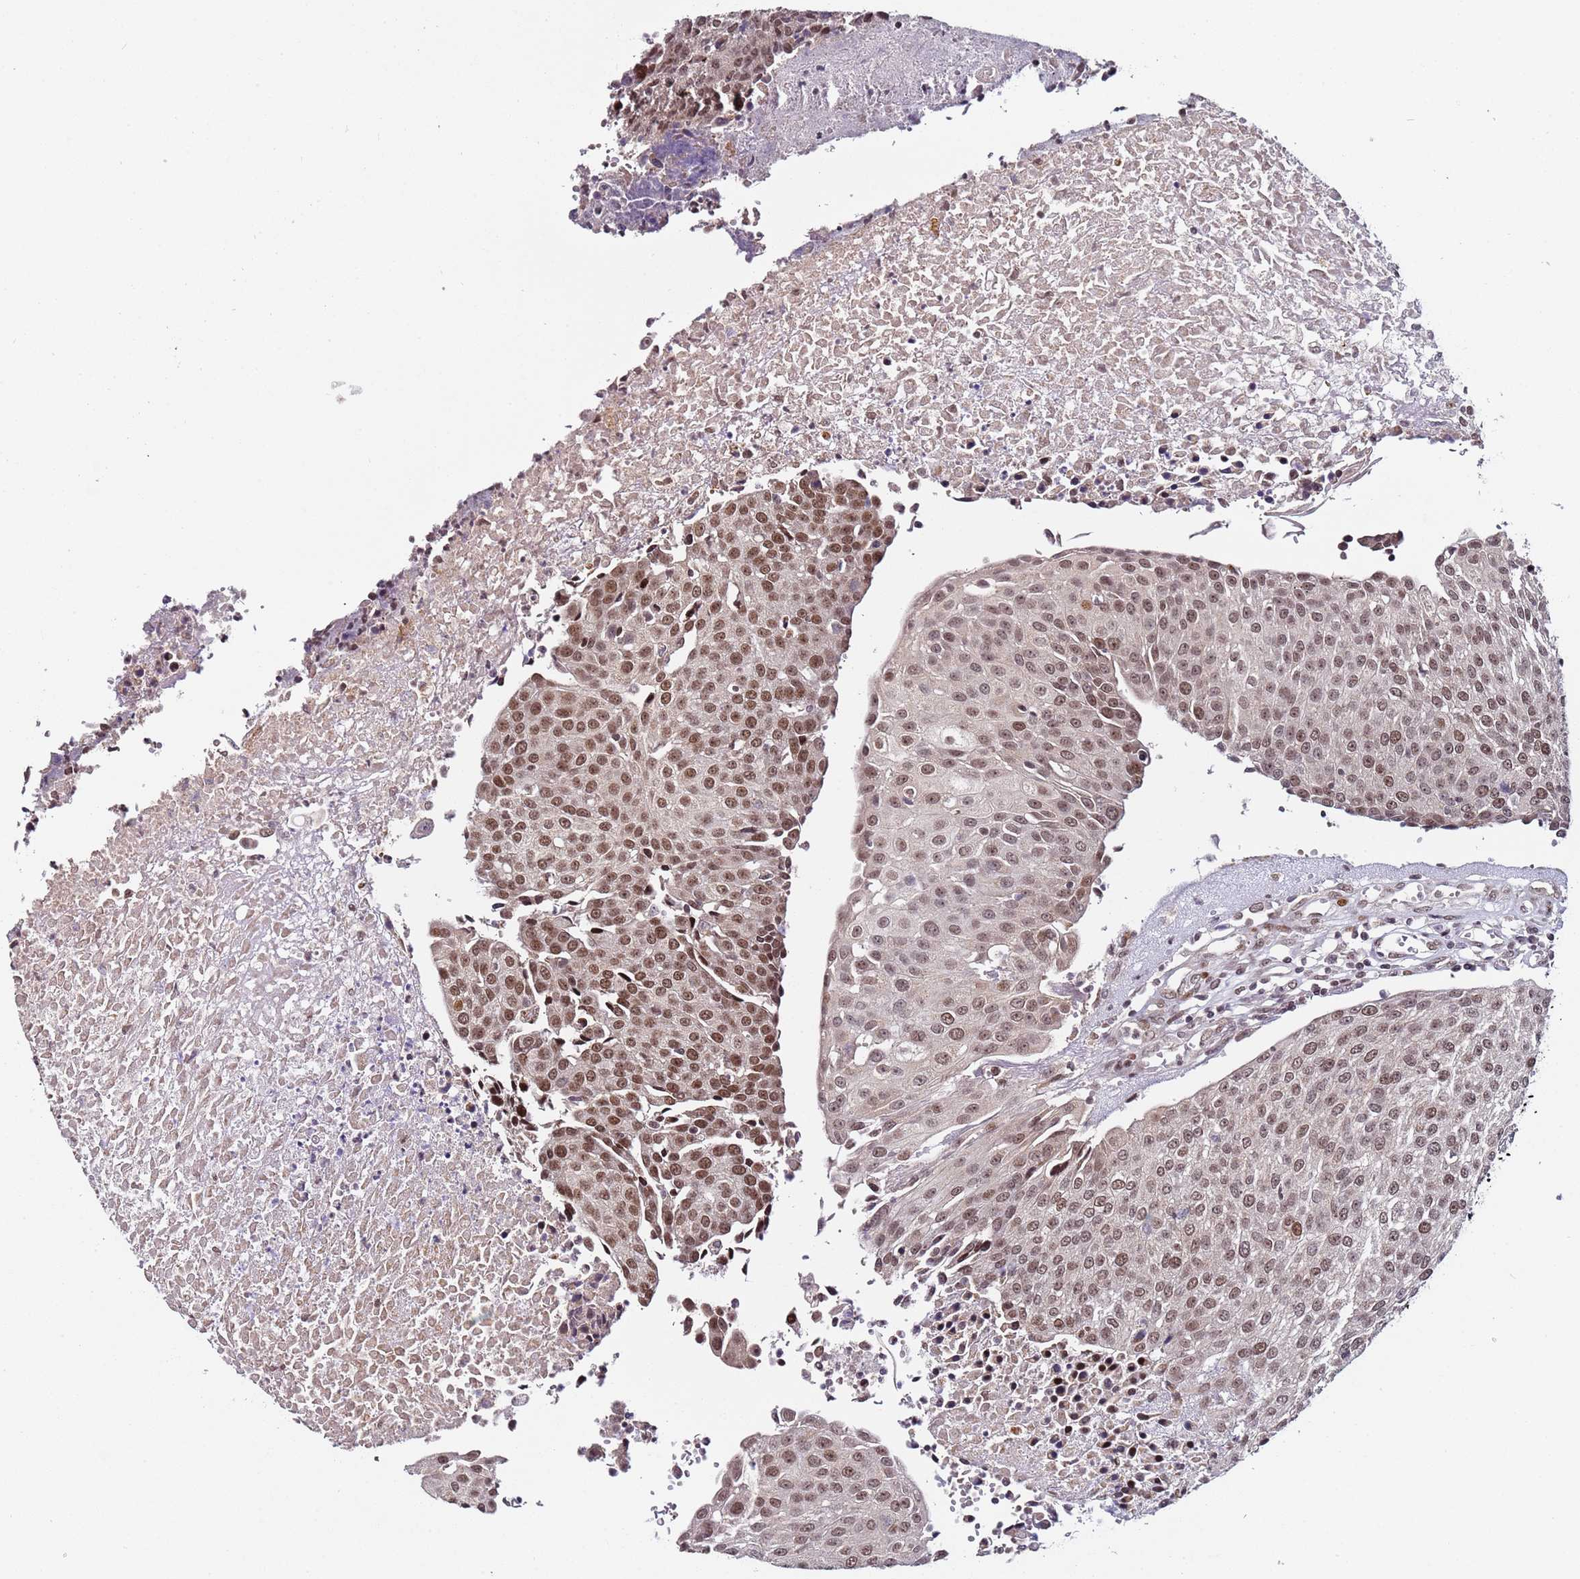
{"staining": {"intensity": "moderate", "quantity": ">75%", "location": "nuclear"}, "tissue": "urothelial cancer", "cell_type": "Tumor cells", "image_type": "cancer", "snomed": [{"axis": "morphology", "description": "Urothelial carcinoma, High grade"}, {"axis": "topography", "description": "Urinary bladder"}], "caption": "A photomicrograph of human high-grade urothelial carcinoma stained for a protein shows moderate nuclear brown staining in tumor cells.", "gene": "PPM1H", "patient": {"sex": "female", "age": 85}}